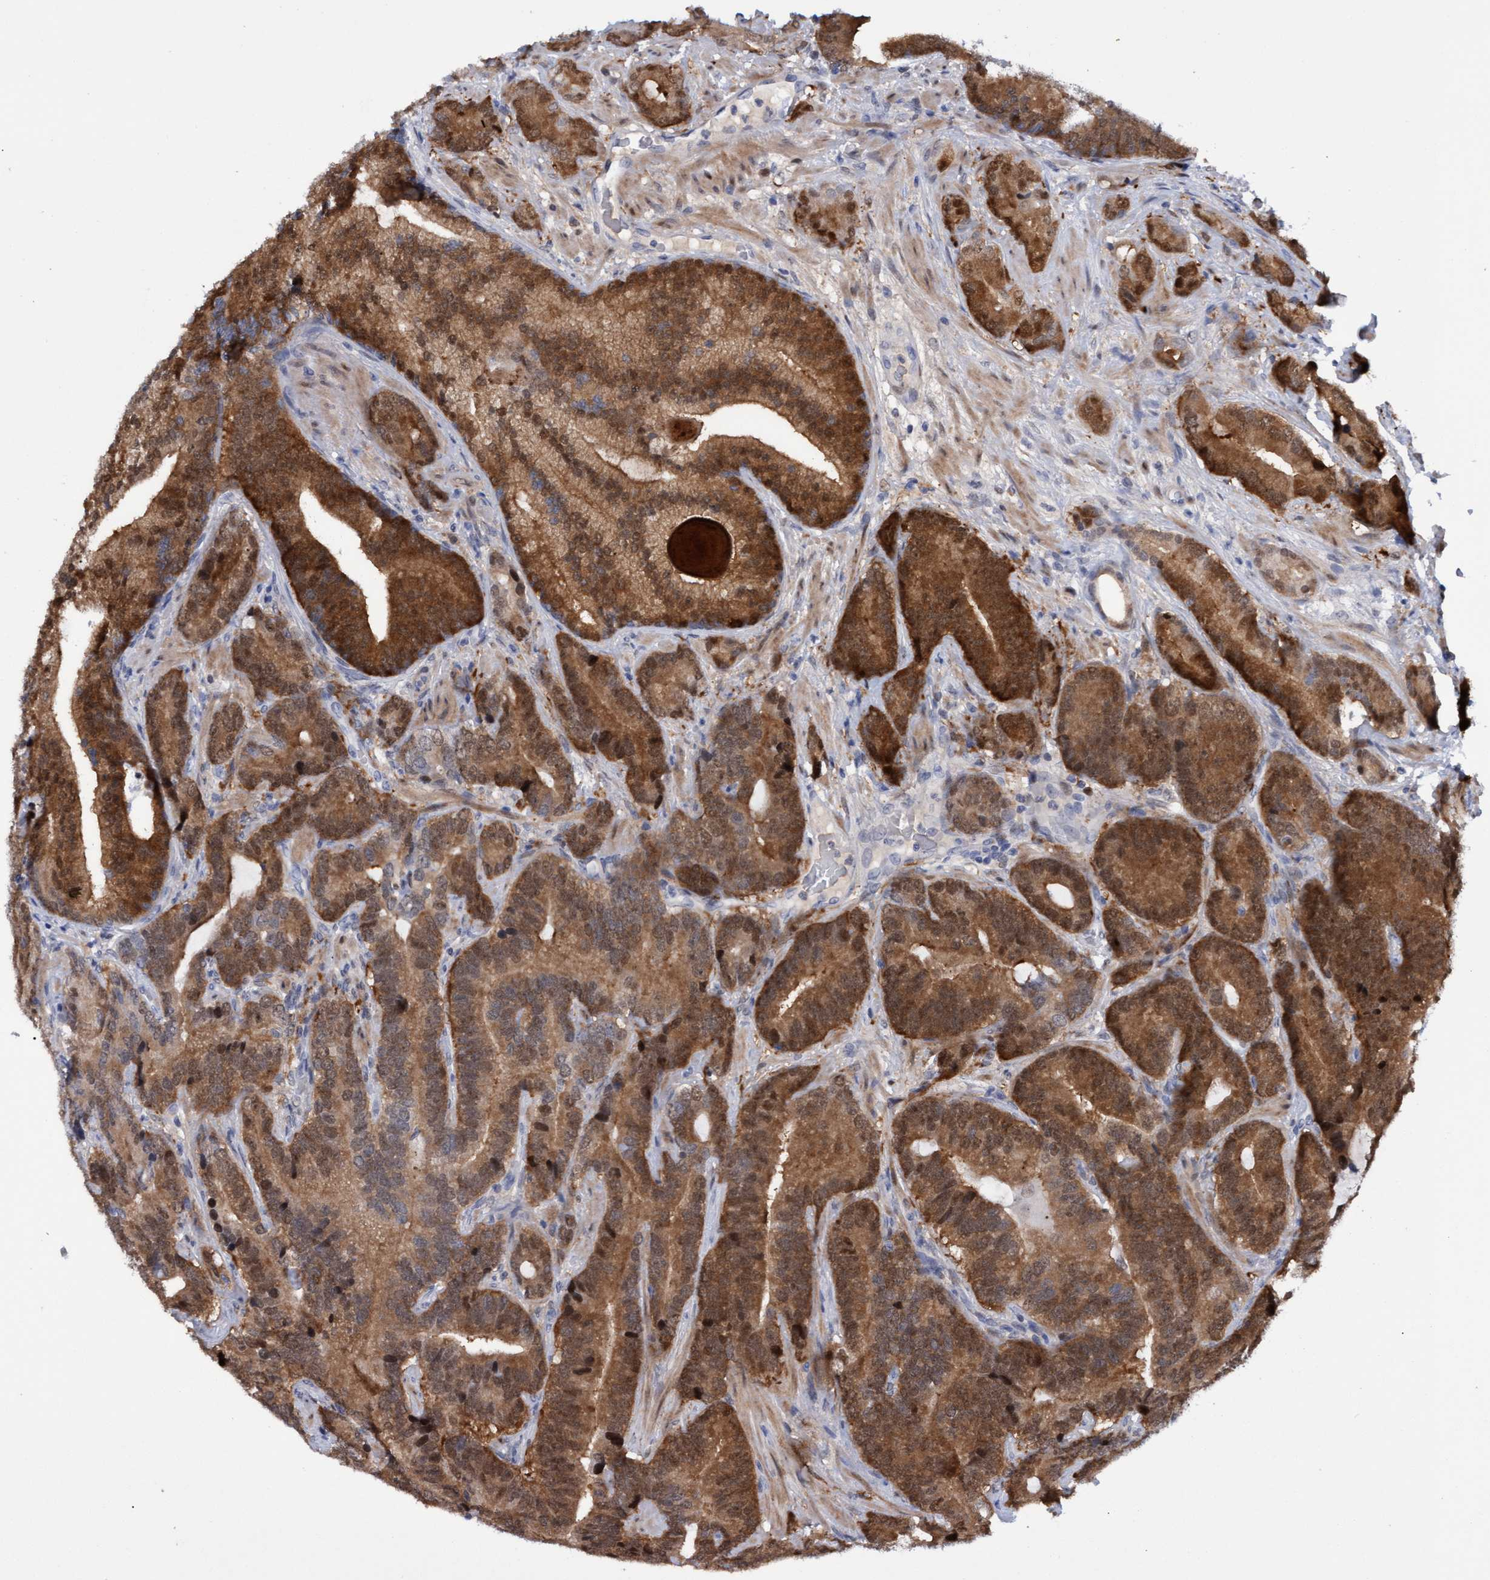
{"staining": {"intensity": "strong", "quantity": ">75%", "location": "cytoplasmic/membranous,nuclear"}, "tissue": "prostate cancer", "cell_type": "Tumor cells", "image_type": "cancer", "snomed": [{"axis": "morphology", "description": "Adenocarcinoma, High grade"}, {"axis": "topography", "description": "Prostate"}], "caption": "Strong cytoplasmic/membranous and nuclear staining is identified in approximately >75% of tumor cells in prostate high-grade adenocarcinoma. (IHC, brightfield microscopy, high magnification).", "gene": "PINX1", "patient": {"sex": "male", "age": 55}}